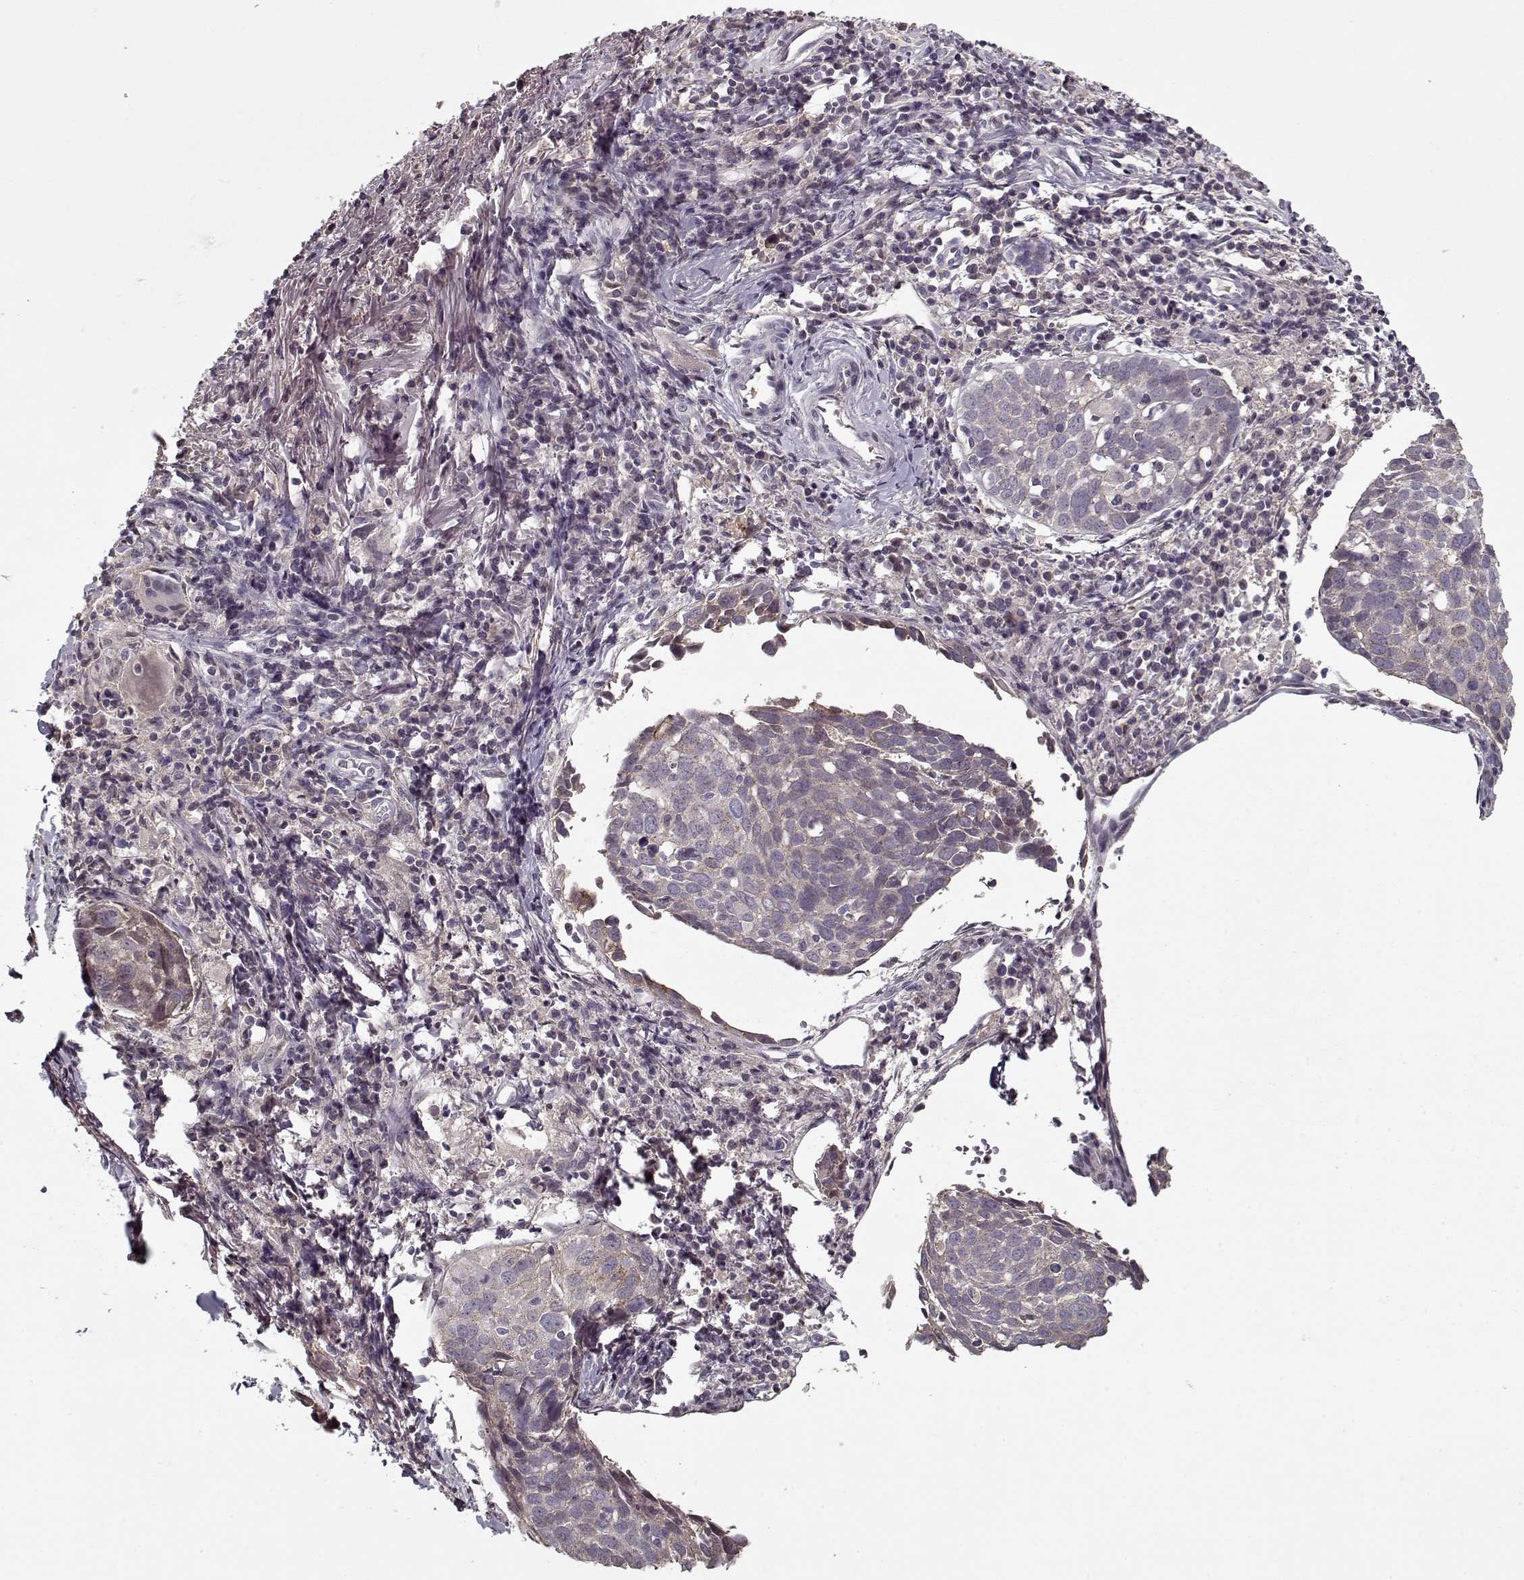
{"staining": {"intensity": "negative", "quantity": "none", "location": "none"}, "tissue": "lung cancer", "cell_type": "Tumor cells", "image_type": "cancer", "snomed": [{"axis": "morphology", "description": "Squamous cell carcinoma, NOS"}, {"axis": "topography", "description": "Lung"}], "caption": "Image shows no protein positivity in tumor cells of lung cancer (squamous cell carcinoma) tissue. Brightfield microscopy of immunohistochemistry stained with DAB (brown) and hematoxylin (blue), captured at high magnification.", "gene": "AFM", "patient": {"sex": "male", "age": 57}}